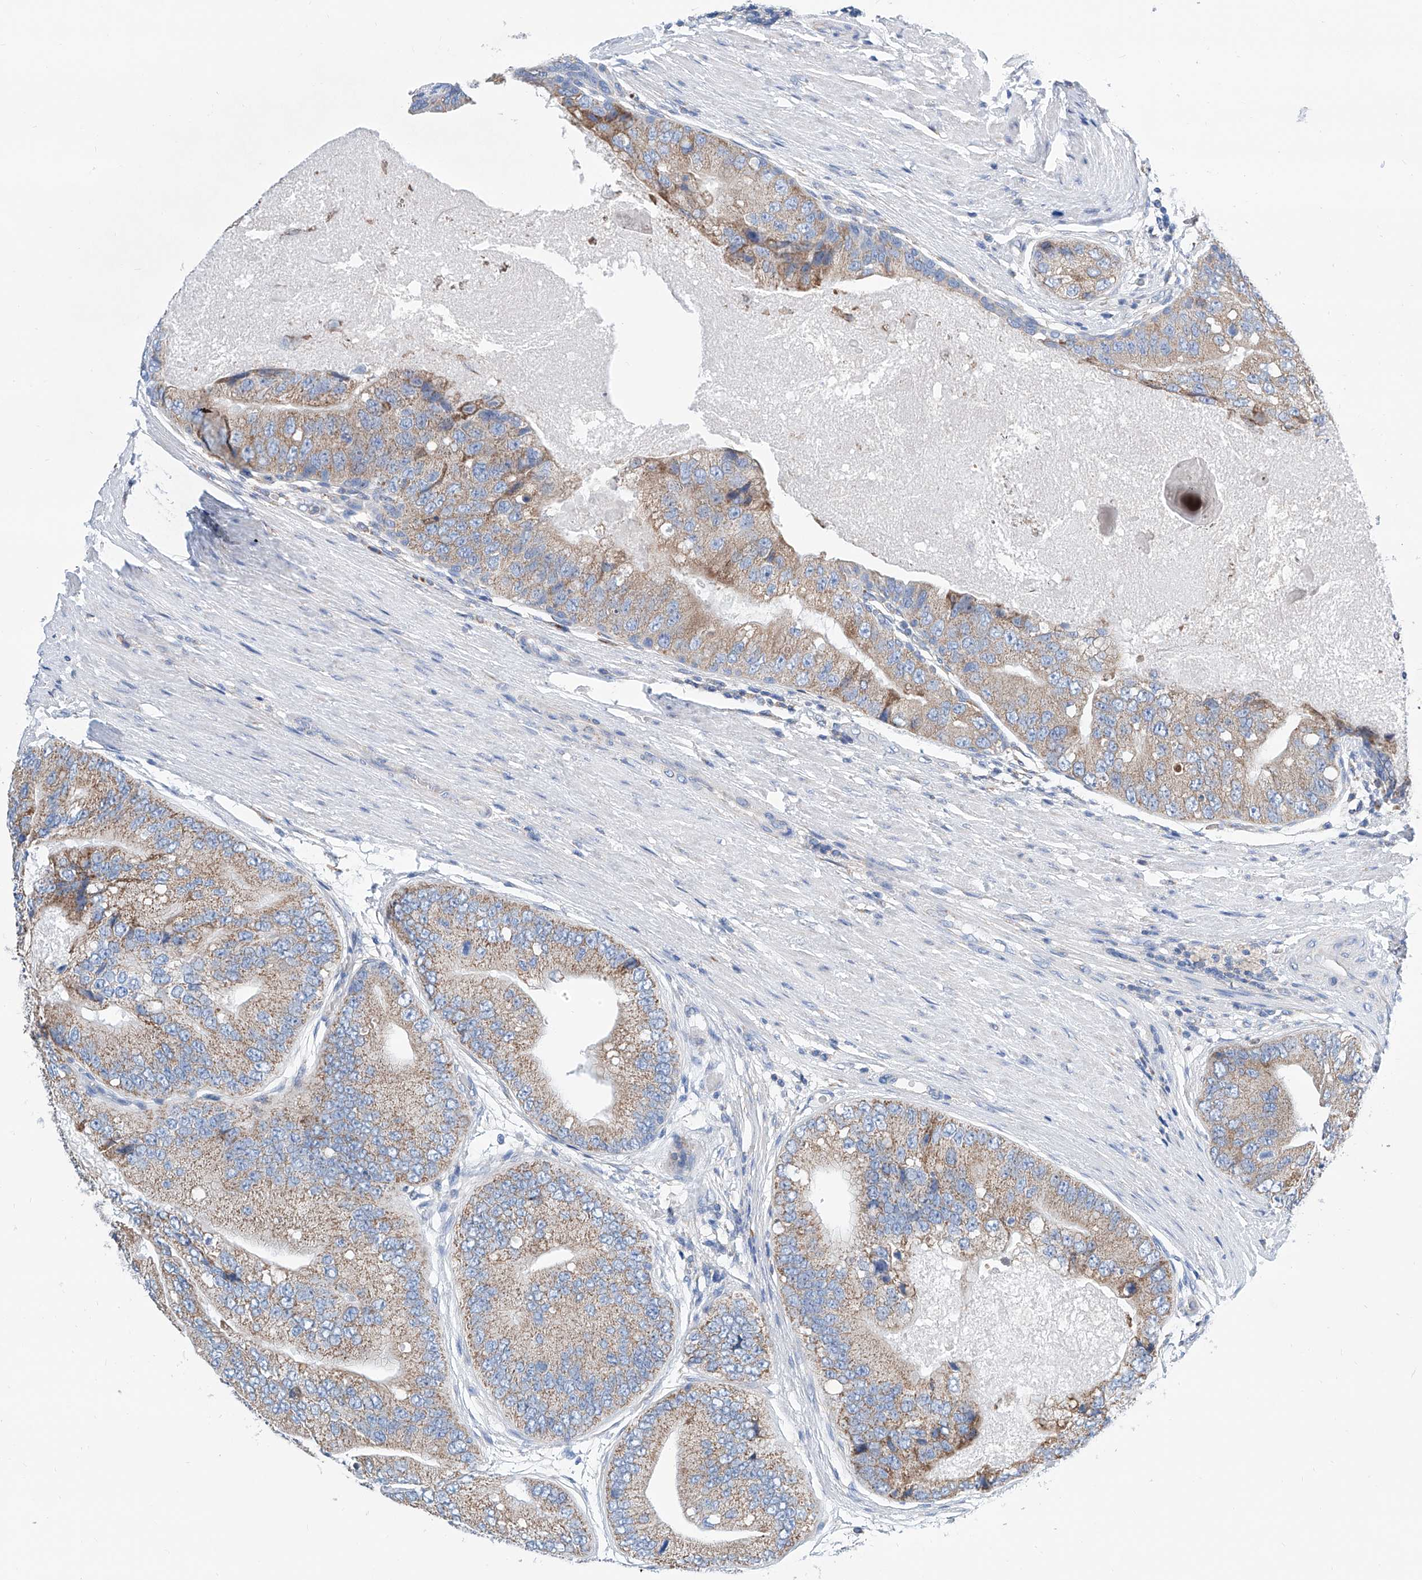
{"staining": {"intensity": "weak", "quantity": "25%-75%", "location": "cytoplasmic/membranous"}, "tissue": "prostate cancer", "cell_type": "Tumor cells", "image_type": "cancer", "snomed": [{"axis": "morphology", "description": "Adenocarcinoma, High grade"}, {"axis": "topography", "description": "Prostate"}], "caption": "The micrograph demonstrates staining of adenocarcinoma (high-grade) (prostate), revealing weak cytoplasmic/membranous protein staining (brown color) within tumor cells.", "gene": "MAD2L1", "patient": {"sex": "male", "age": 70}}